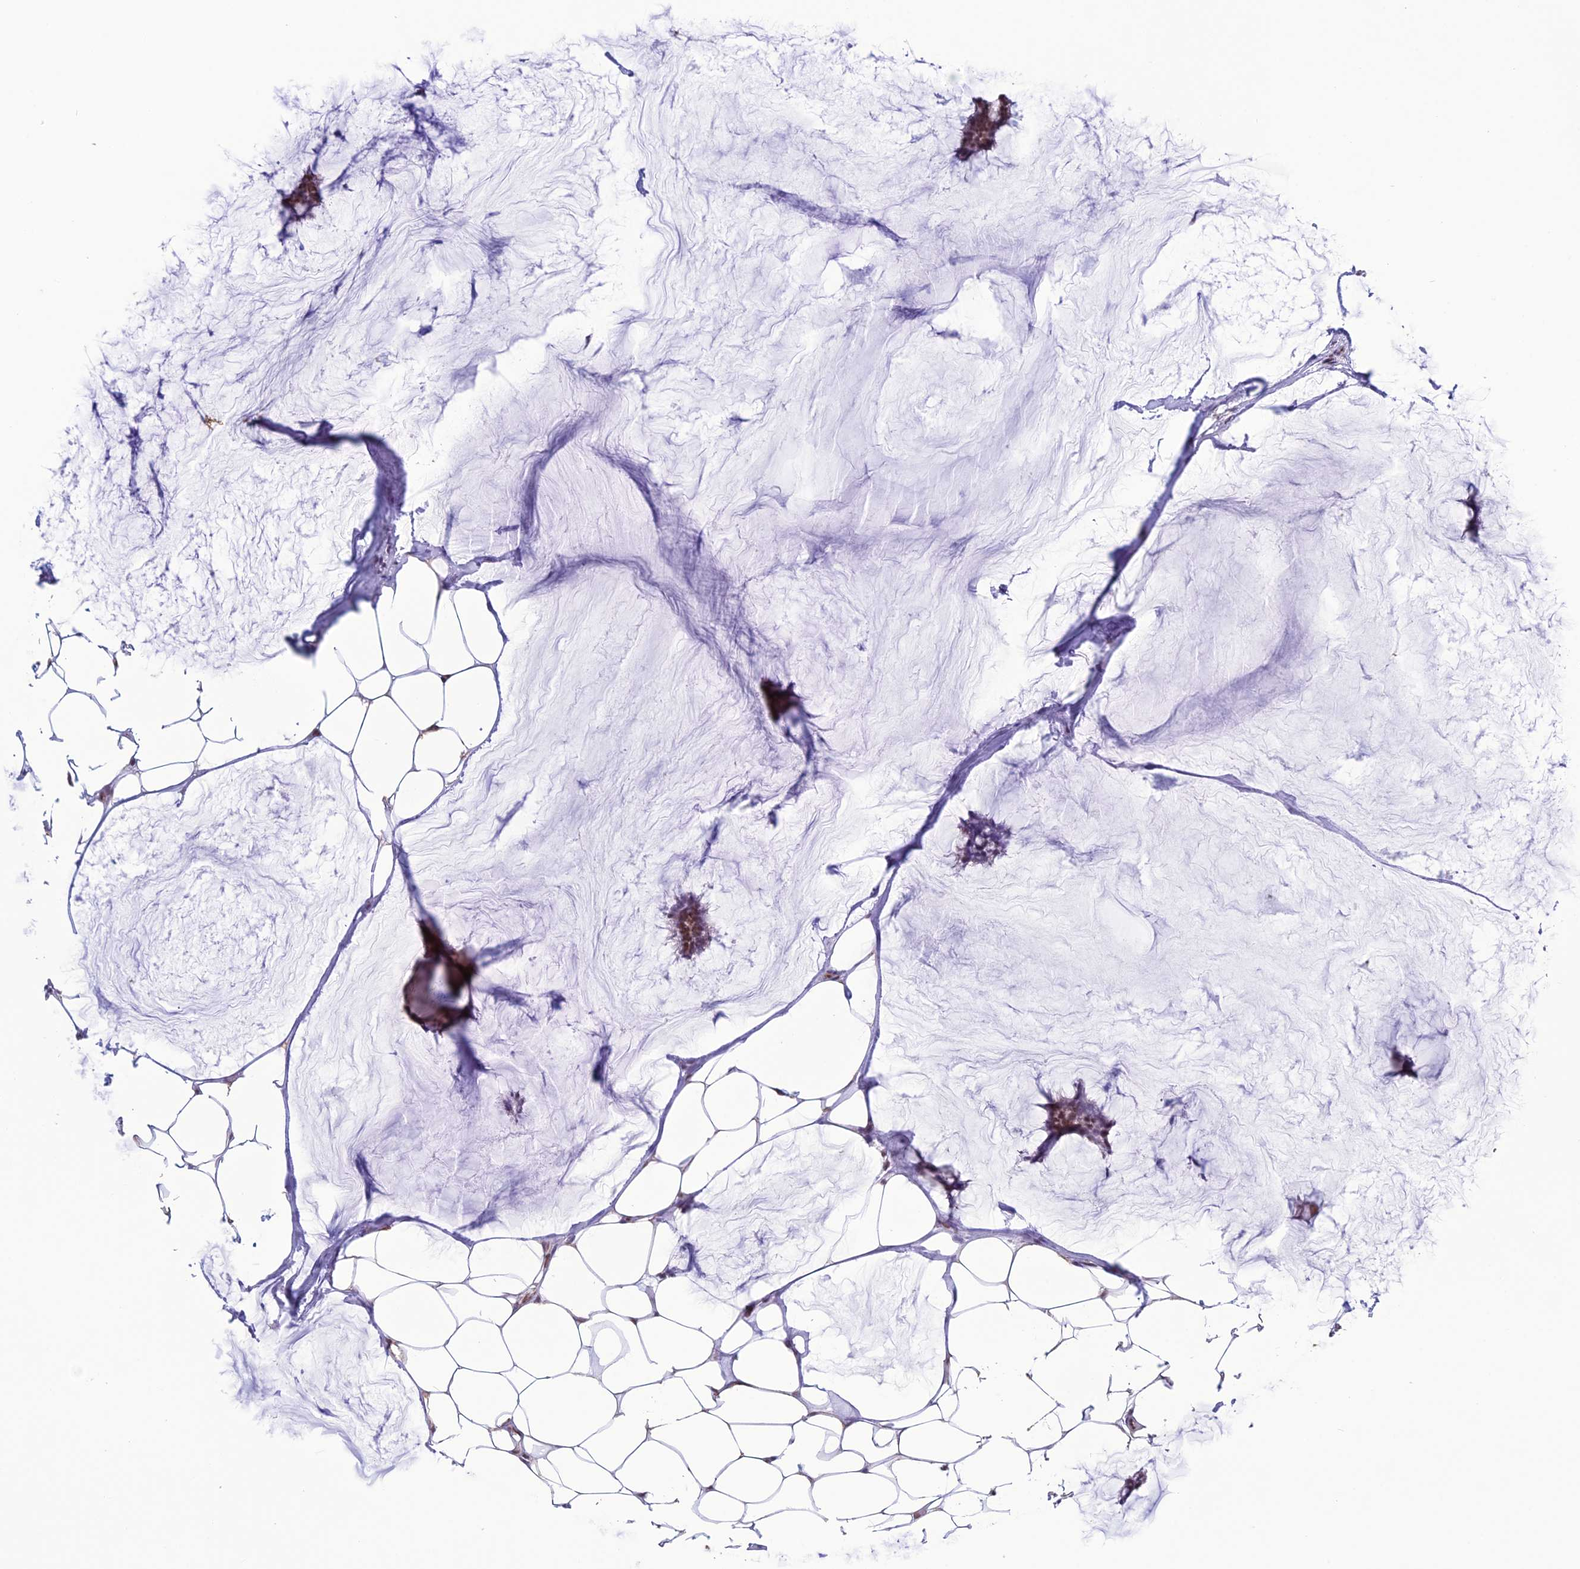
{"staining": {"intensity": "moderate", "quantity": ">75%", "location": "nuclear"}, "tissue": "breast cancer", "cell_type": "Tumor cells", "image_type": "cancer", "snomed": [{"axis": "morphology", "description": "Duct carcinoma"}, {"axis": "topography", "description": "Breast"}], "caption": "Protein expression analysis of human breast cancer reveals moderate nuclear expression in about >75% of tumor cells.", "gene": "U2AF1", "patient": {"sex": "female", "age": 93}}